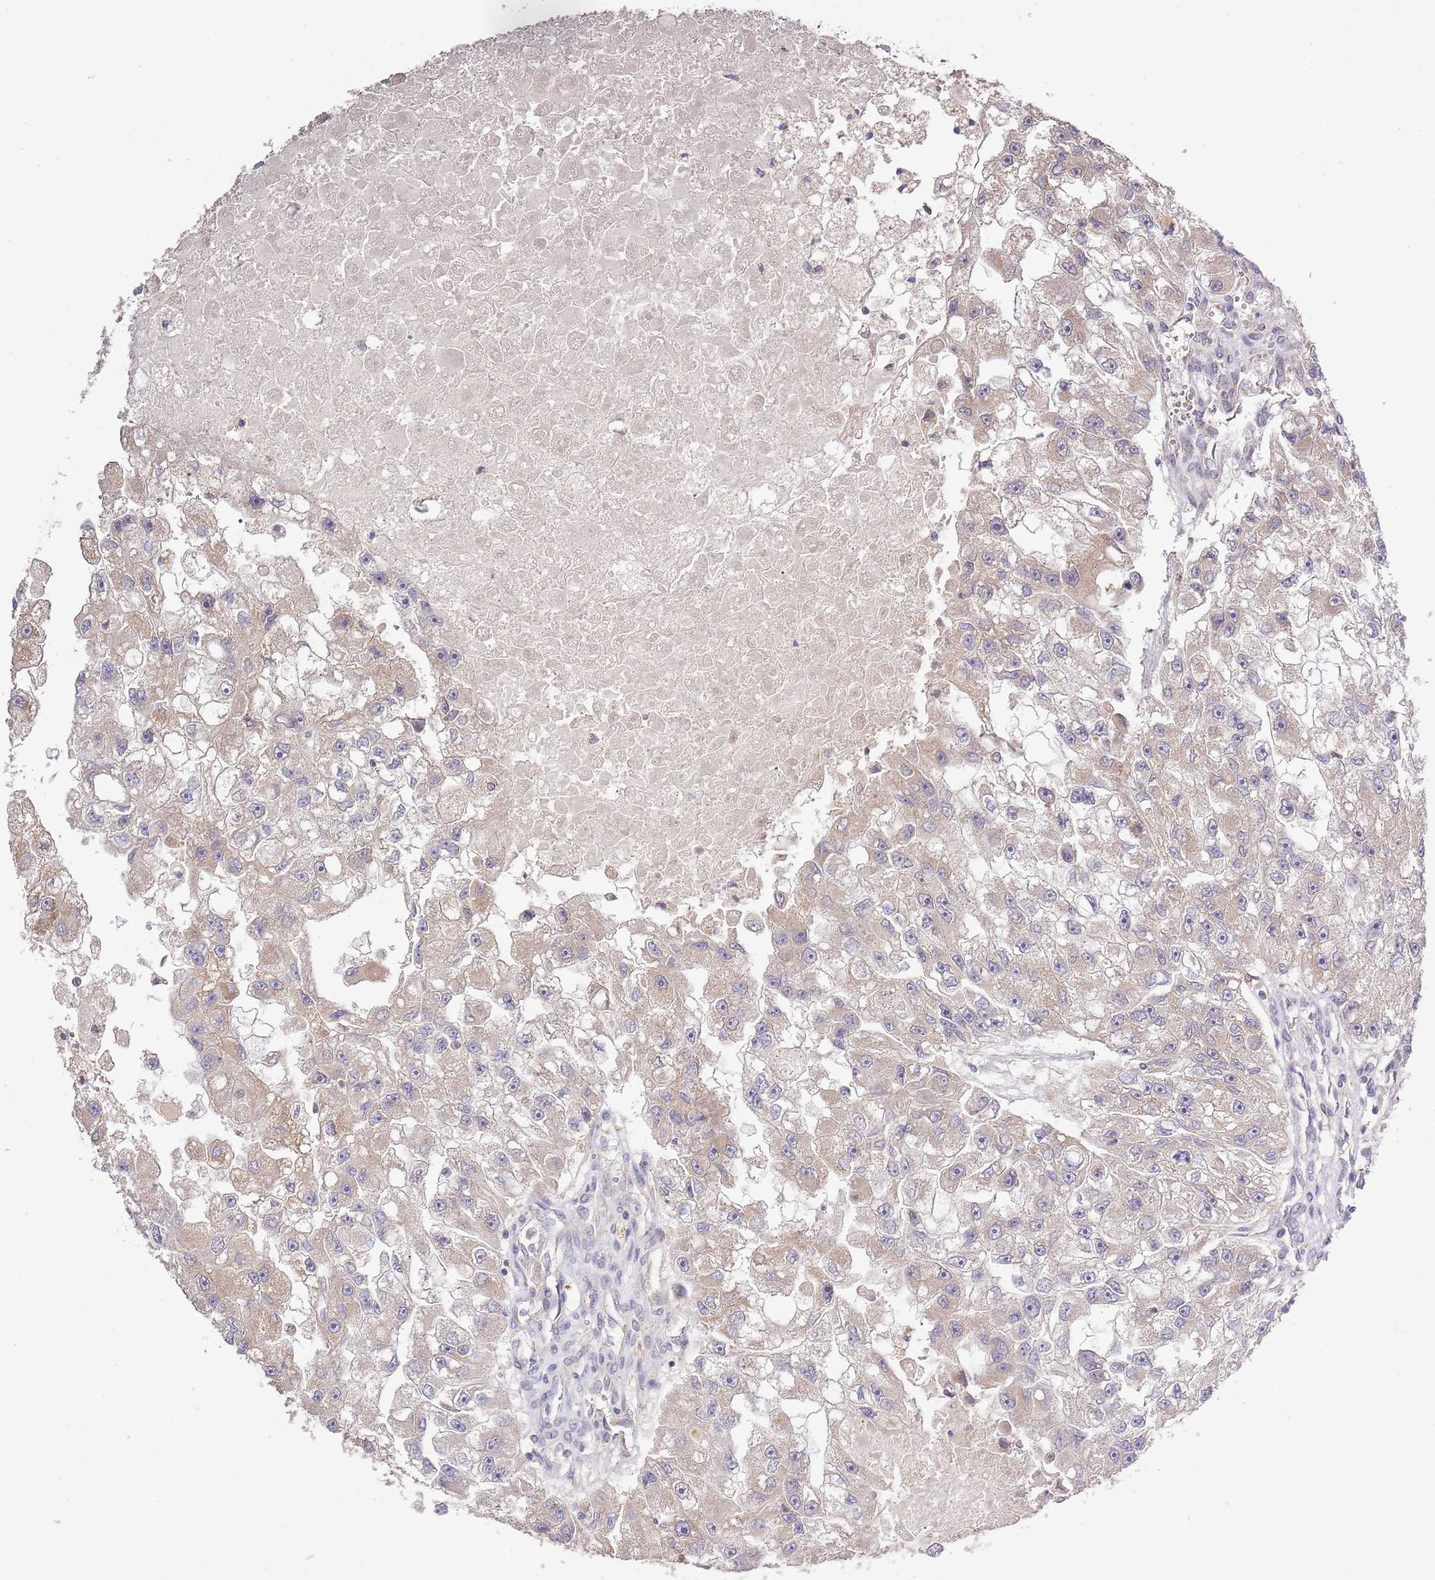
{"staining": {"intensity": "weak", "quantity": "25%-75%", "location": "cytoplasmic/membranous"}, "tissue": "renal cancer", "cell_type": "Tumor cells", "image_type": "cancer", "snomed": [{"axis": "morphology", "description": "Adenocarcinoma, NOS"}, {"axis": "topography", "description": "Kidney"}], "caption": "Adenocarcinoma (renal) stained with a brown dye exhibits weak cytoplasmic/membranous positive positivity in about 25%-75% of tumor cells.", "gene": "IVD", "patient": {"sex": "male", "age": 63}}